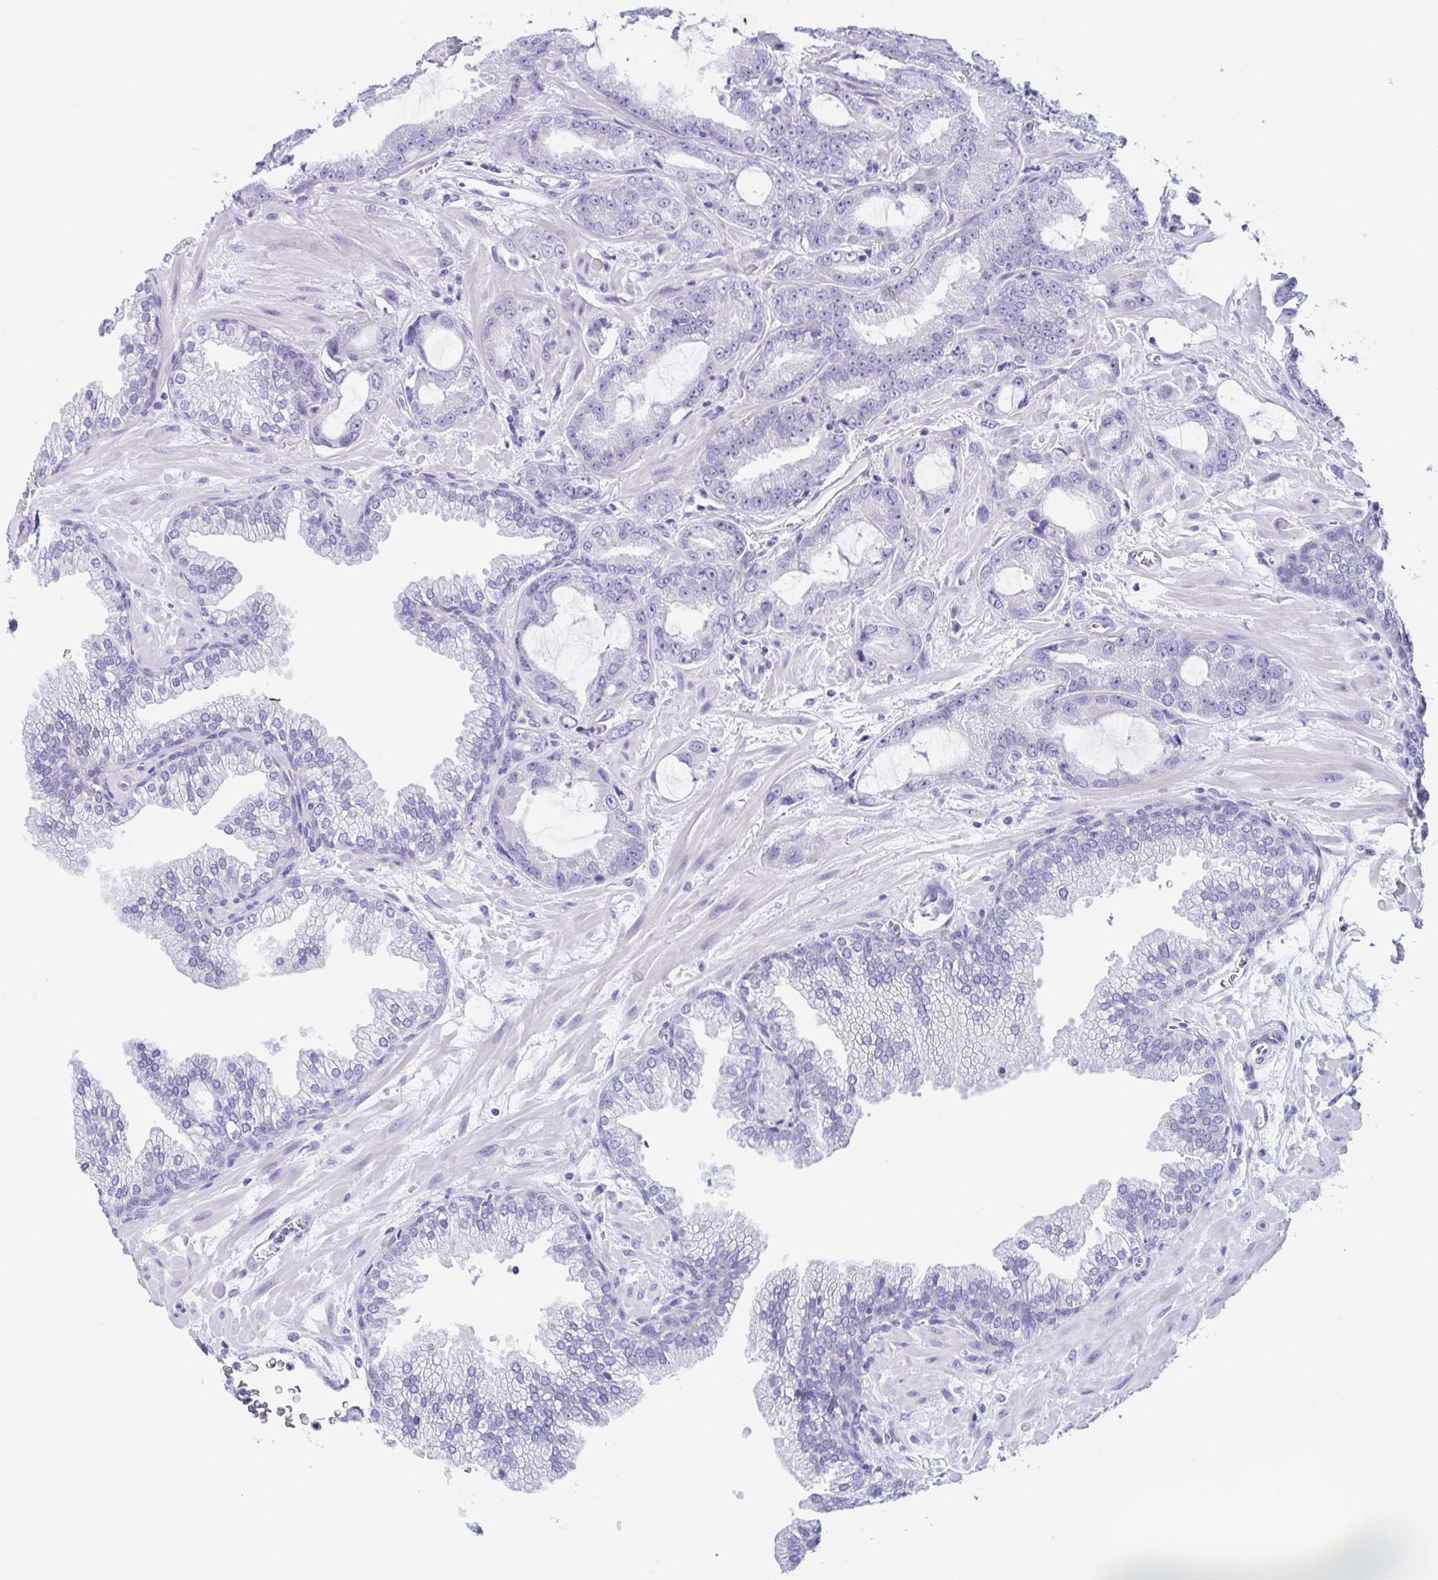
{"staining": {"intensity": "negative", "quantity": "none", "location": "none"}, "tissue": "prostate cancer", "cell_type": "Tumor cells", "image_type": "cancer", "snomed": [{"axis": "morphology", "description": "Adenocarcinoma, High grade"}, {"axis": "topography", "description": "Prostate"}], "caption": "This is a image of immunohistochemistry (IHC) staining of prostate high-grade adenocarcinoma, which shows no positivity in tumor cells.", "gene": "OR6N2", "patient": {"sex": "male", "age": 68}}